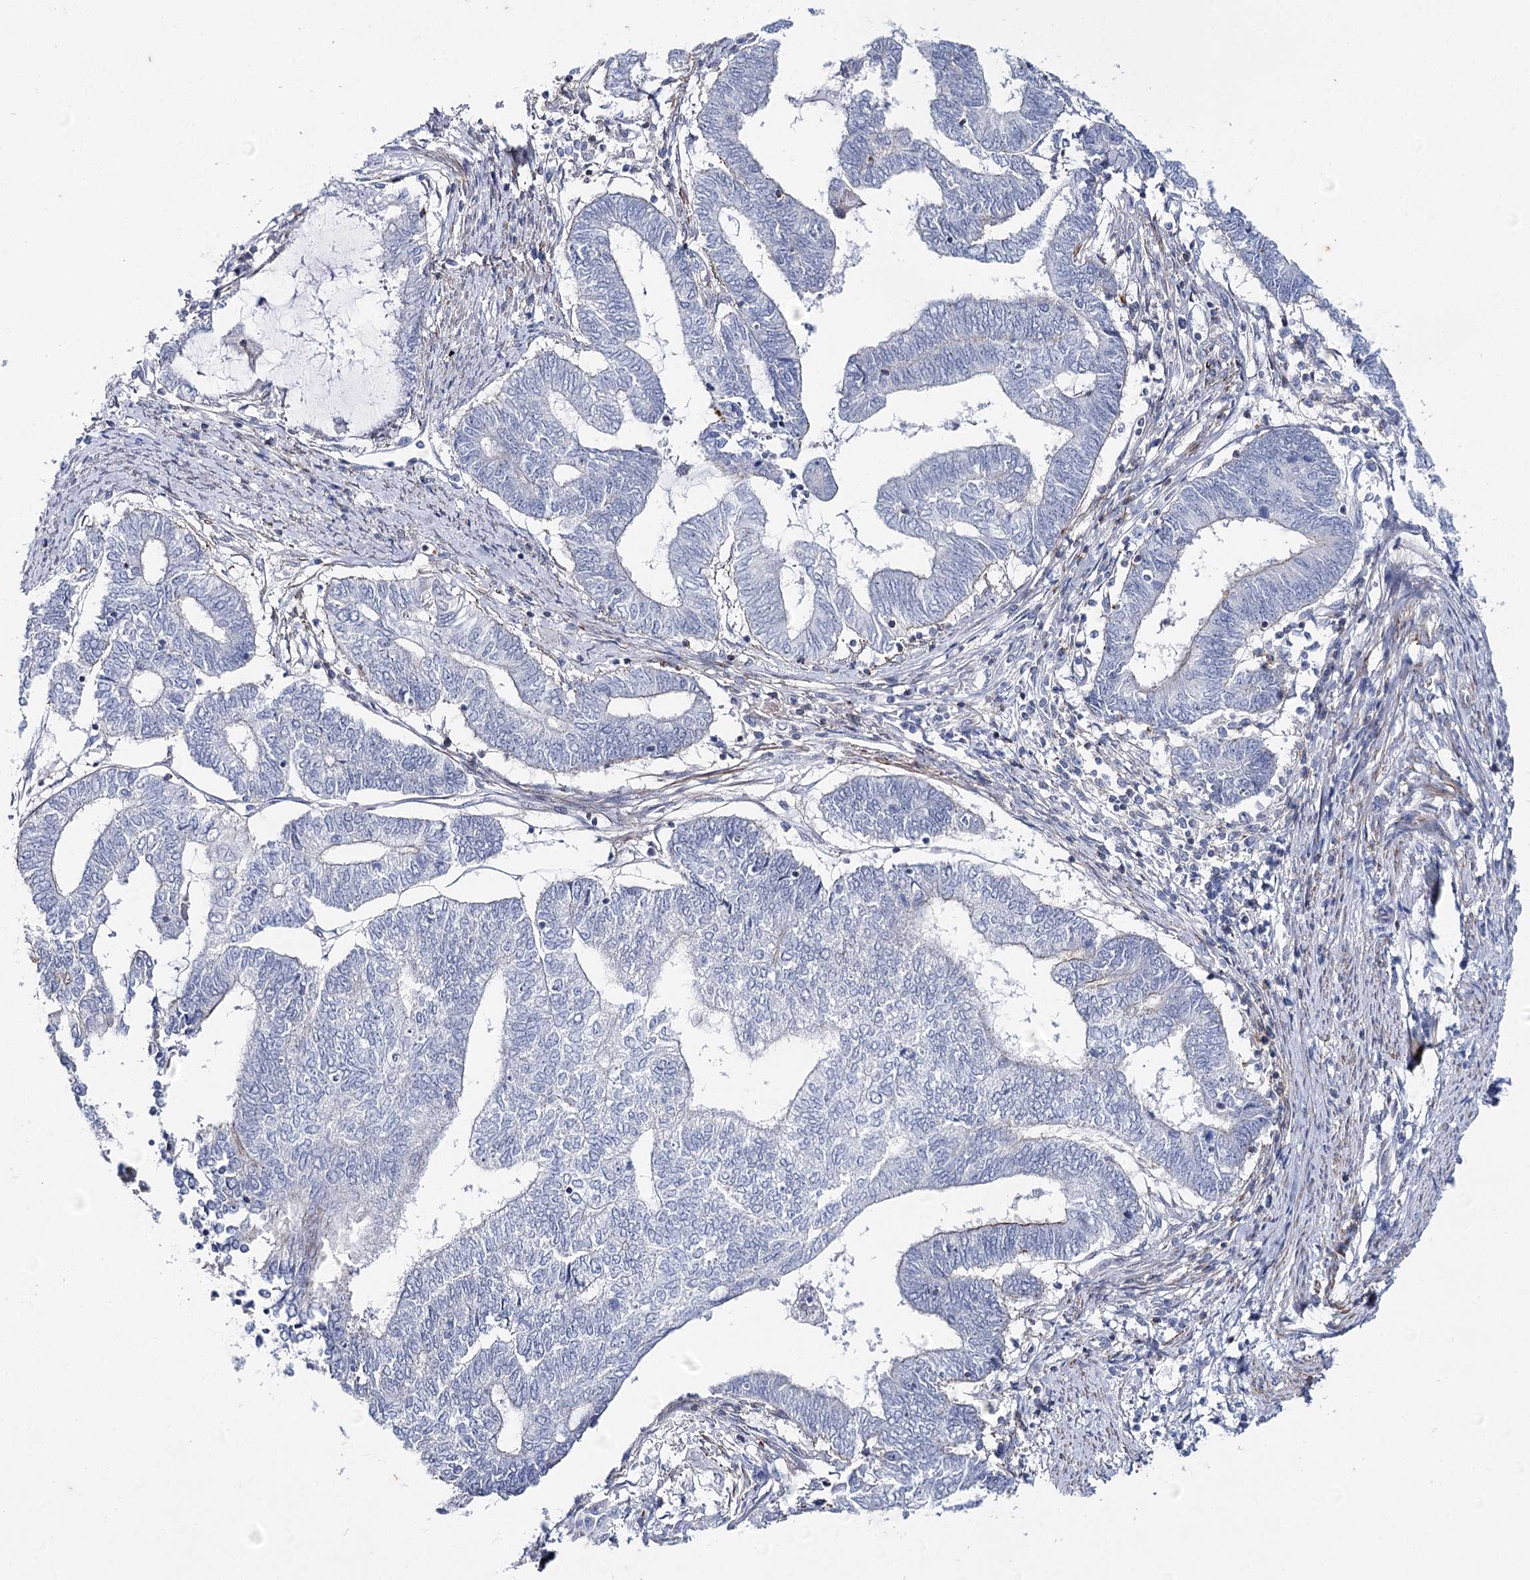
{"staining": {"intensity": "negative", "quantity": "none", "location": "none"}, "tissue": "endometrial cancer", "cell_type": "Tumor cells", "image_type": "cancer", "snomed": [{"axis": "morphology", "description": "Adenocarcinoma, NOS"}, {"axis": "topography", "description": "Uterus"}, {"axis": "topography", "description": "Endometrium"}], "caption": "There is no significant staining in tumor cells of endometrial adenocarcinoma.", "gene": "AGXT2", "patient": {"sex": "female", "age": 70}}